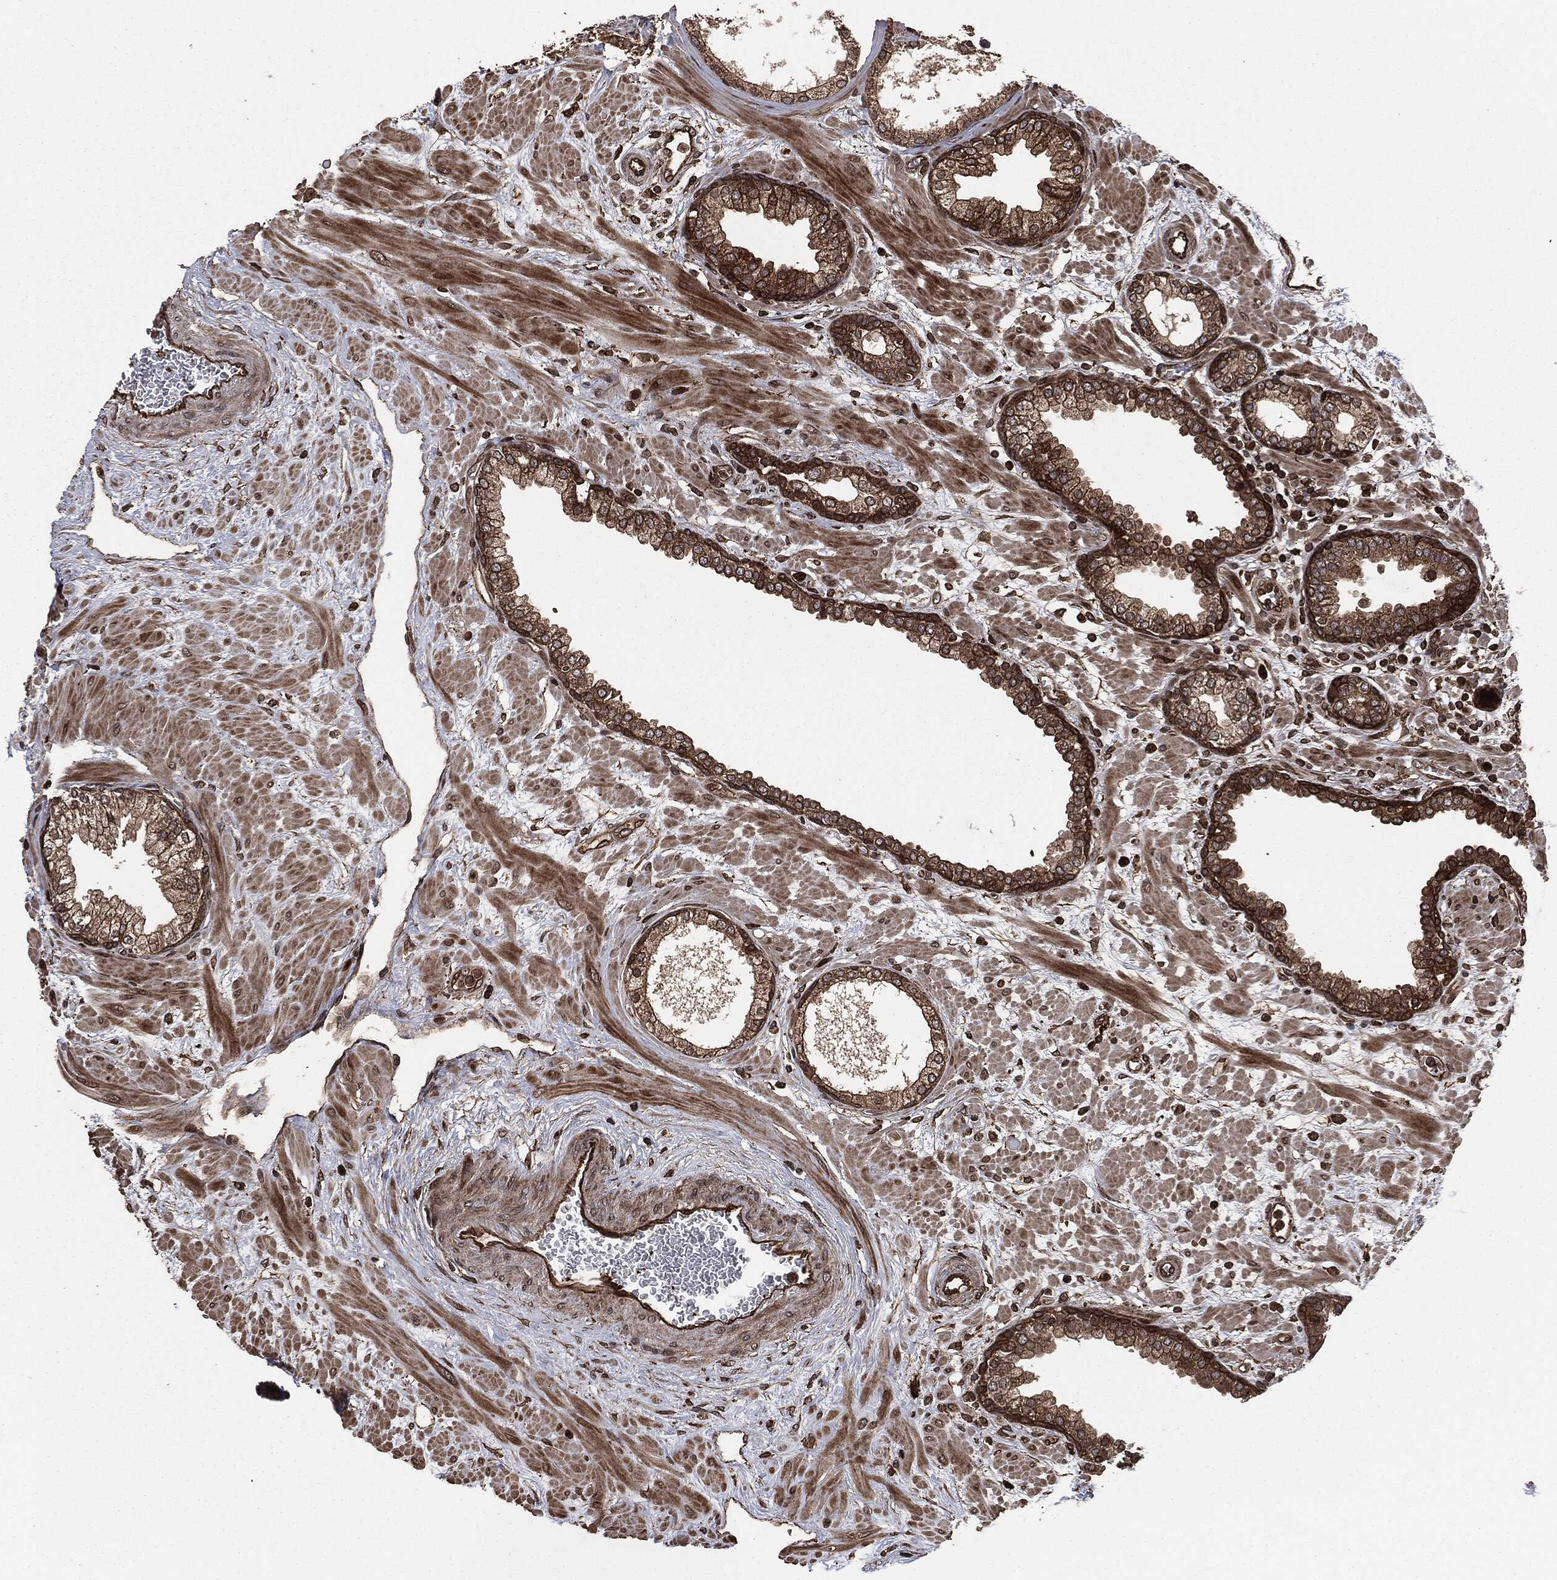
{"staining": {"intensity": "strong", "quantity": "25%-75%", "location": "cytoplasmic/membranous"}, "tissue": "prostate", "cell_type": "Glandular cells", "image_type": "normal", "snomed": [{"axis": "morphology", "description": "Normal tissue, NOS"}, {"axis": "topography", "description": "Prostate"}], "caption": "Strong cytoplasmic/membranous protein expression is seen in approximately 25%-75% of glandular cells in prostate.", "gene": "IFIT1", "patient": {"sex": "male", "age": 63}}